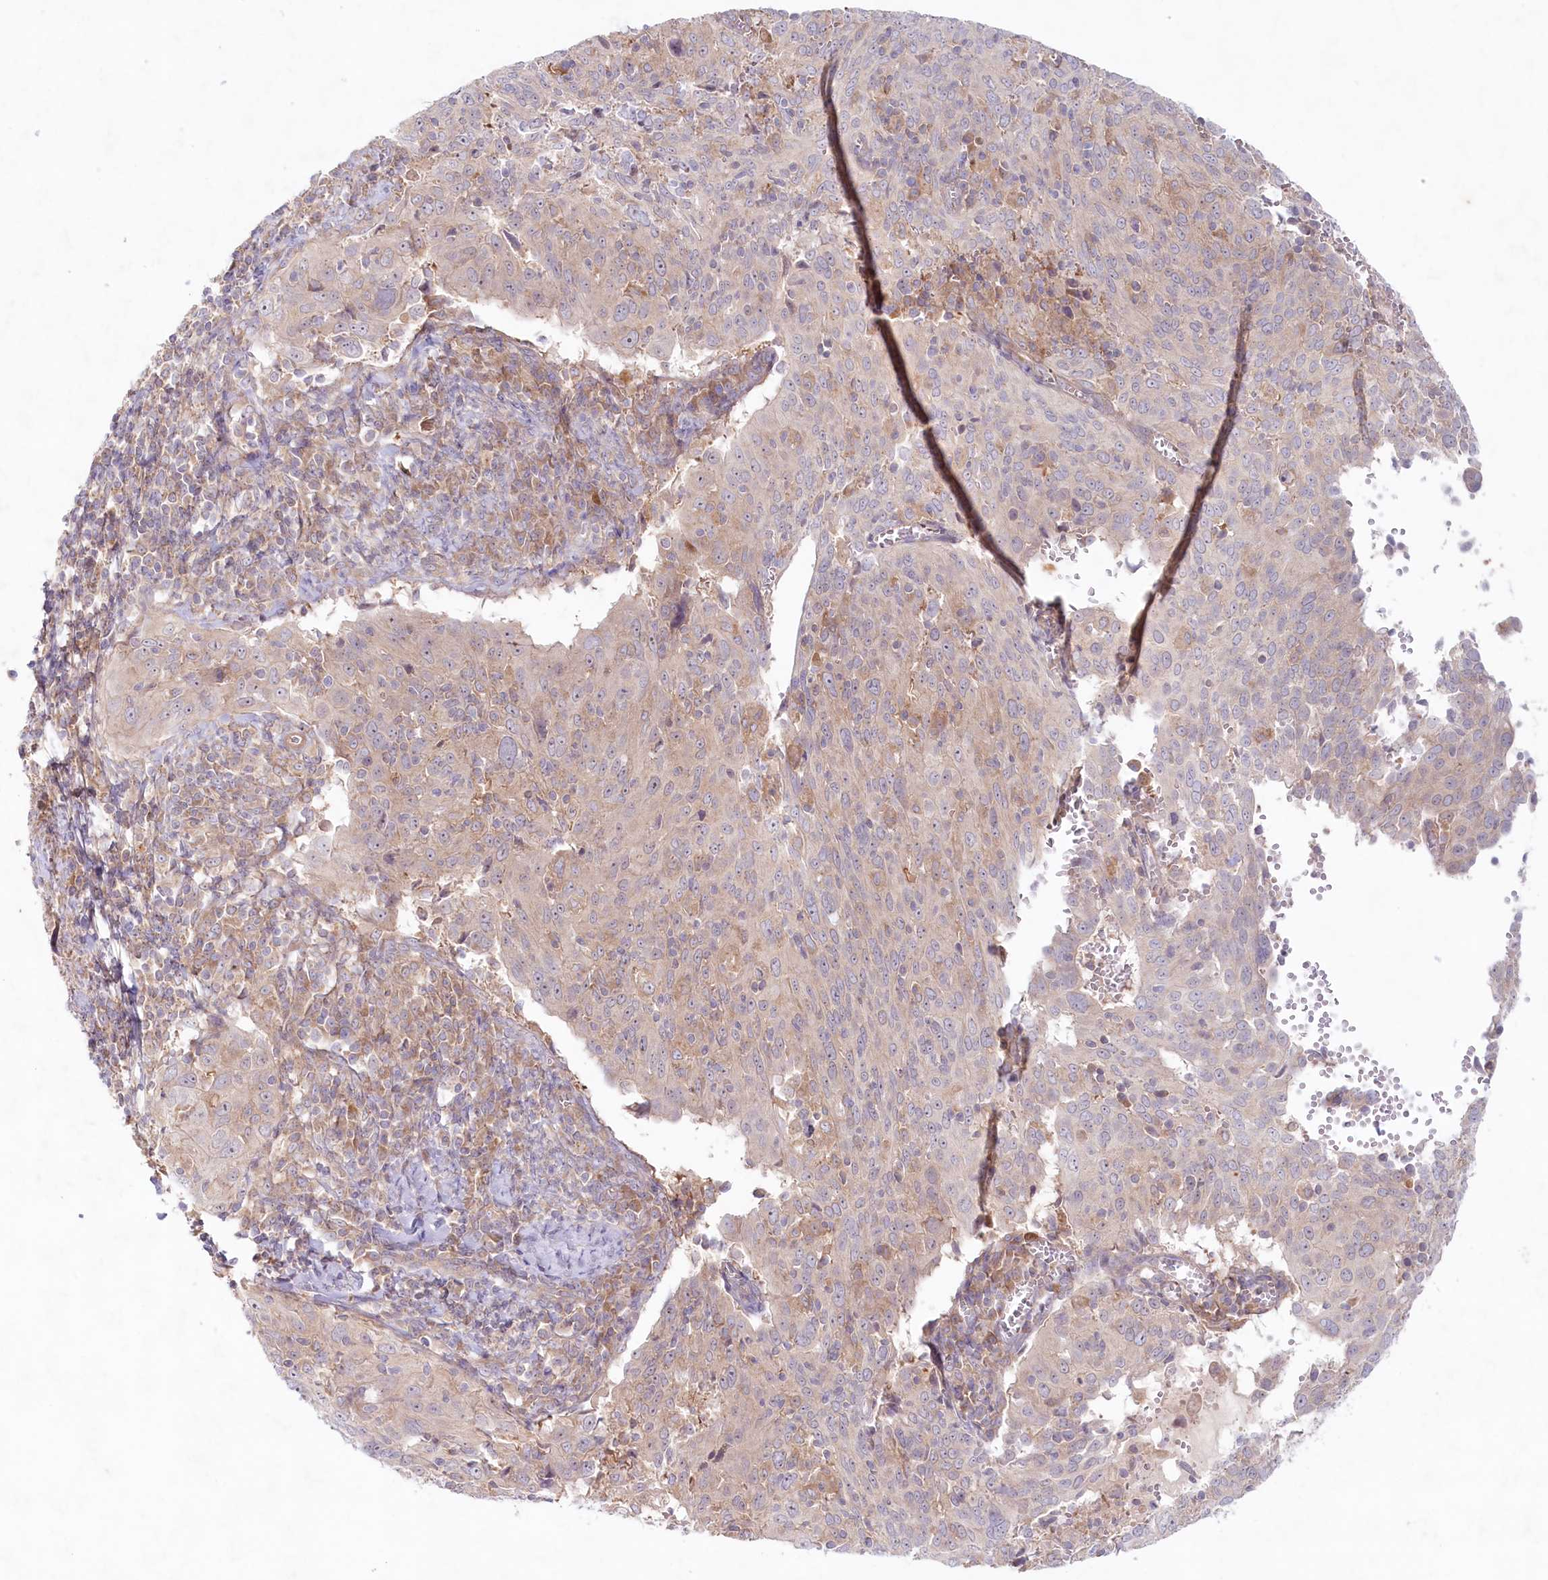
{"staining": {"intensity": "weak", "quantity": ">75%", "location": "cytoplasmic/membranous"}, "tissue": "cervical cancer", "cell_type": "Tumor cells", "image_type": "cancer", "snomed": [{"axis": "morphology", "description": "Squamous cell carcinoma, NOS"}, {"axis": "topography", "description": "Cervix"}], "caption": "Cervical squamous cell carcinoma stained with IHC exhibits weak cytoplasmic/membranous expression in about >75% of tumor cells.", "gene": "TNIP1", "patient": {"sex": "female", "age": 31}}